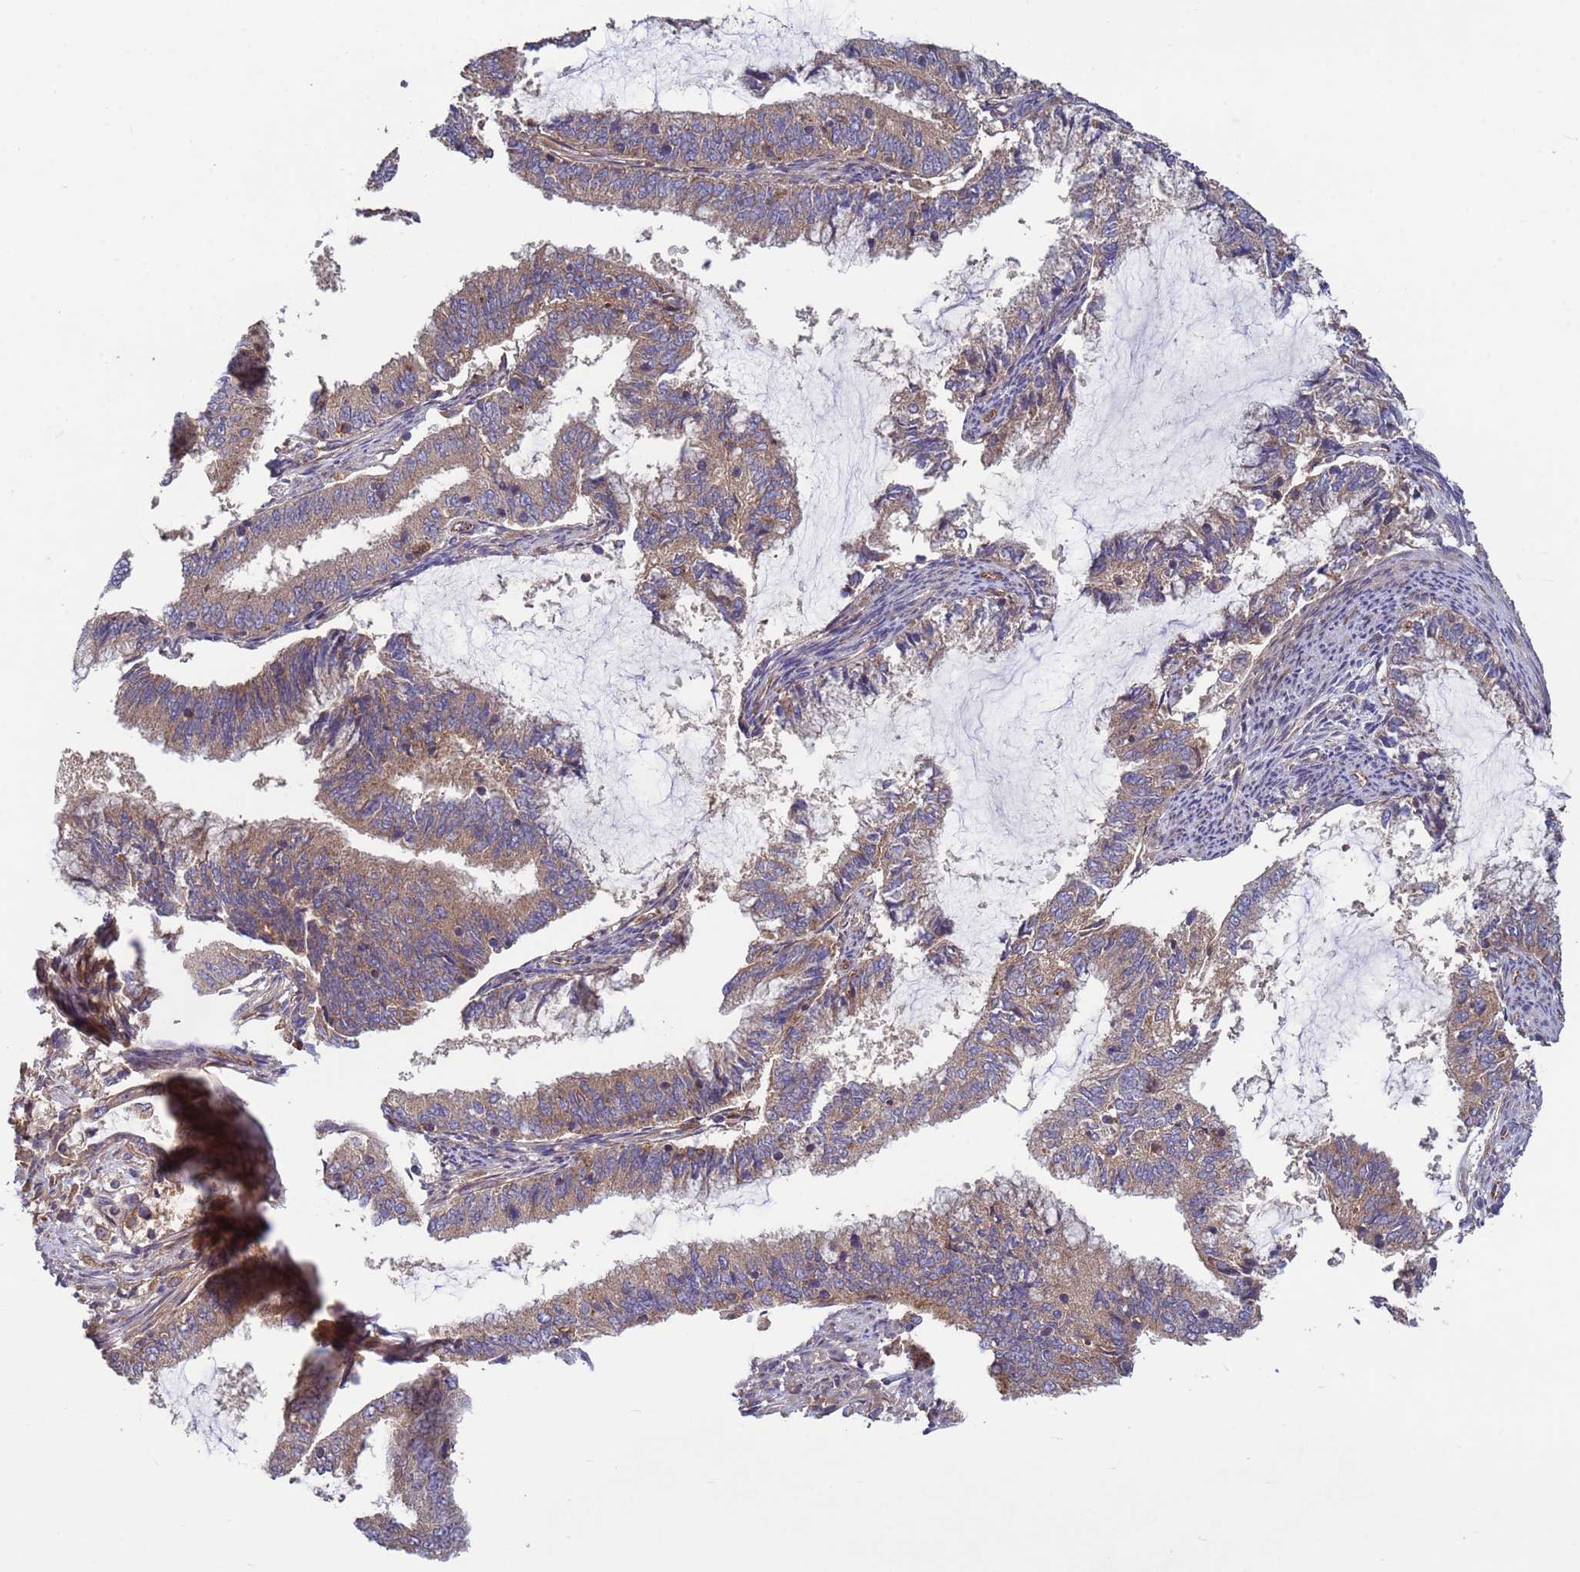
{"staining": {"intensity": "weak", "quantity": ">75%", "location": "cytoplasmic/membranous"}, "tissue": "endometrial cancer", "cell_type": "Tumor cells", "image_type": "cancer", "snomed": [{"axis": "morphology", "description": "Adenocarcinoma, NOS"}, {"axis": "topography", "description": "Endometrium"}], "caption": "A brown stain shows weak cytoplasmic/membranous positivity of a protein in endometrial cancer (adenocarcinoma) tumor cells.", "gene": "RAB10", "patient": {"sex": "female", "age": 51}}